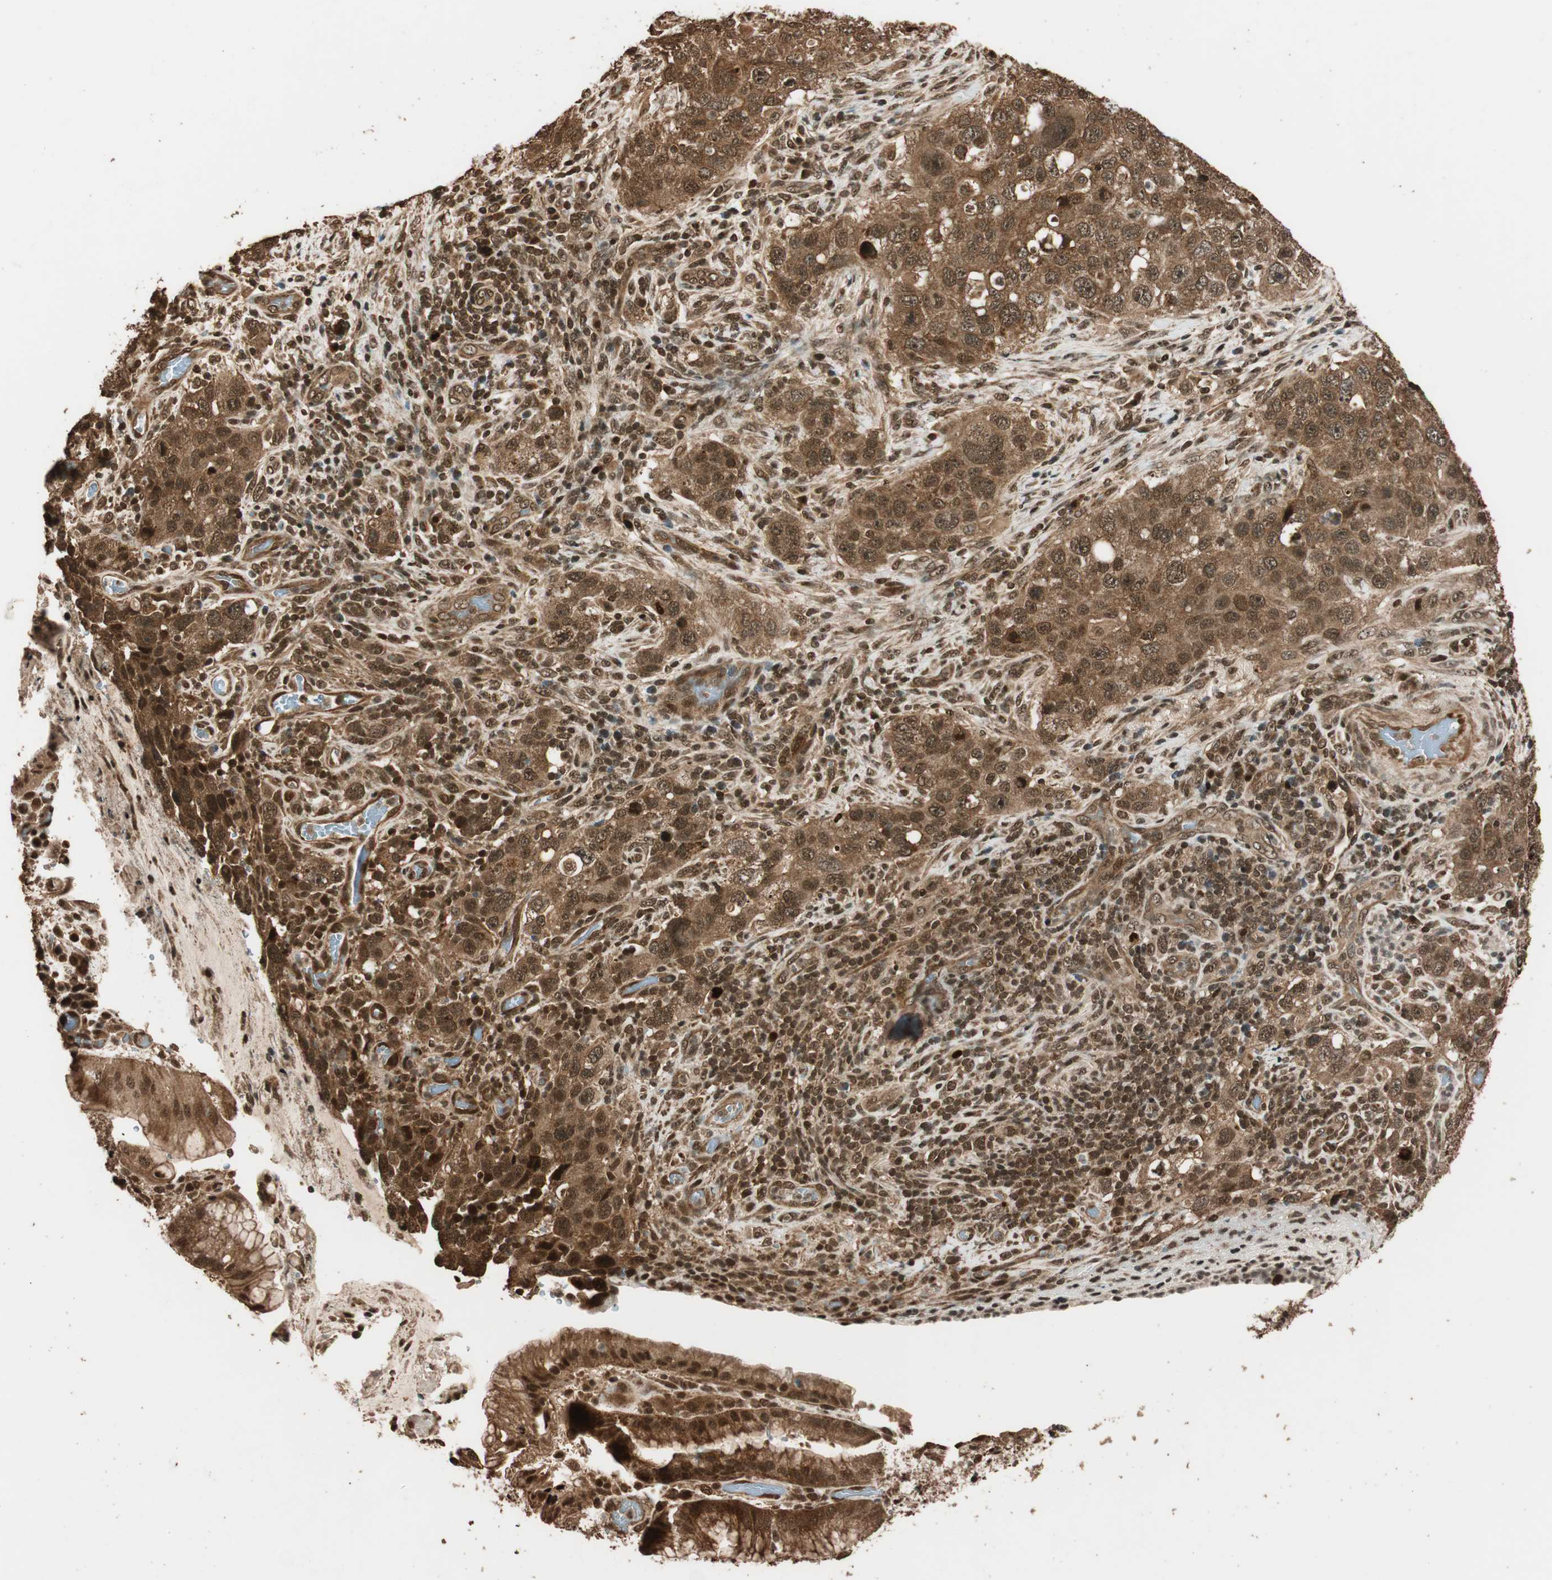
{"staining": {"intensity": "strong", "quantity": ">75%", "location": "cytoplasmic/membranous,nuclear"}, "tissue": "stomach cancer", "cell_type": "Tumor cells", "image_type": "cancer", "snomed": [{"axis": "morphology", "description": "Normal tissue, NOS"}, {"axis": "morphology", "description": "Adenocarcinoma, NOS"}, {"axis": "topography", "description": "Stomach"}], "caption": "A brown stain highlights strong cytoplasmic/membranous and nuclear staining of a protein in human stomach cancer (adenocarcinoma) tumor cells.", "gene": "ALKBH5", "patient": {"sex": "male", "age": 48}}